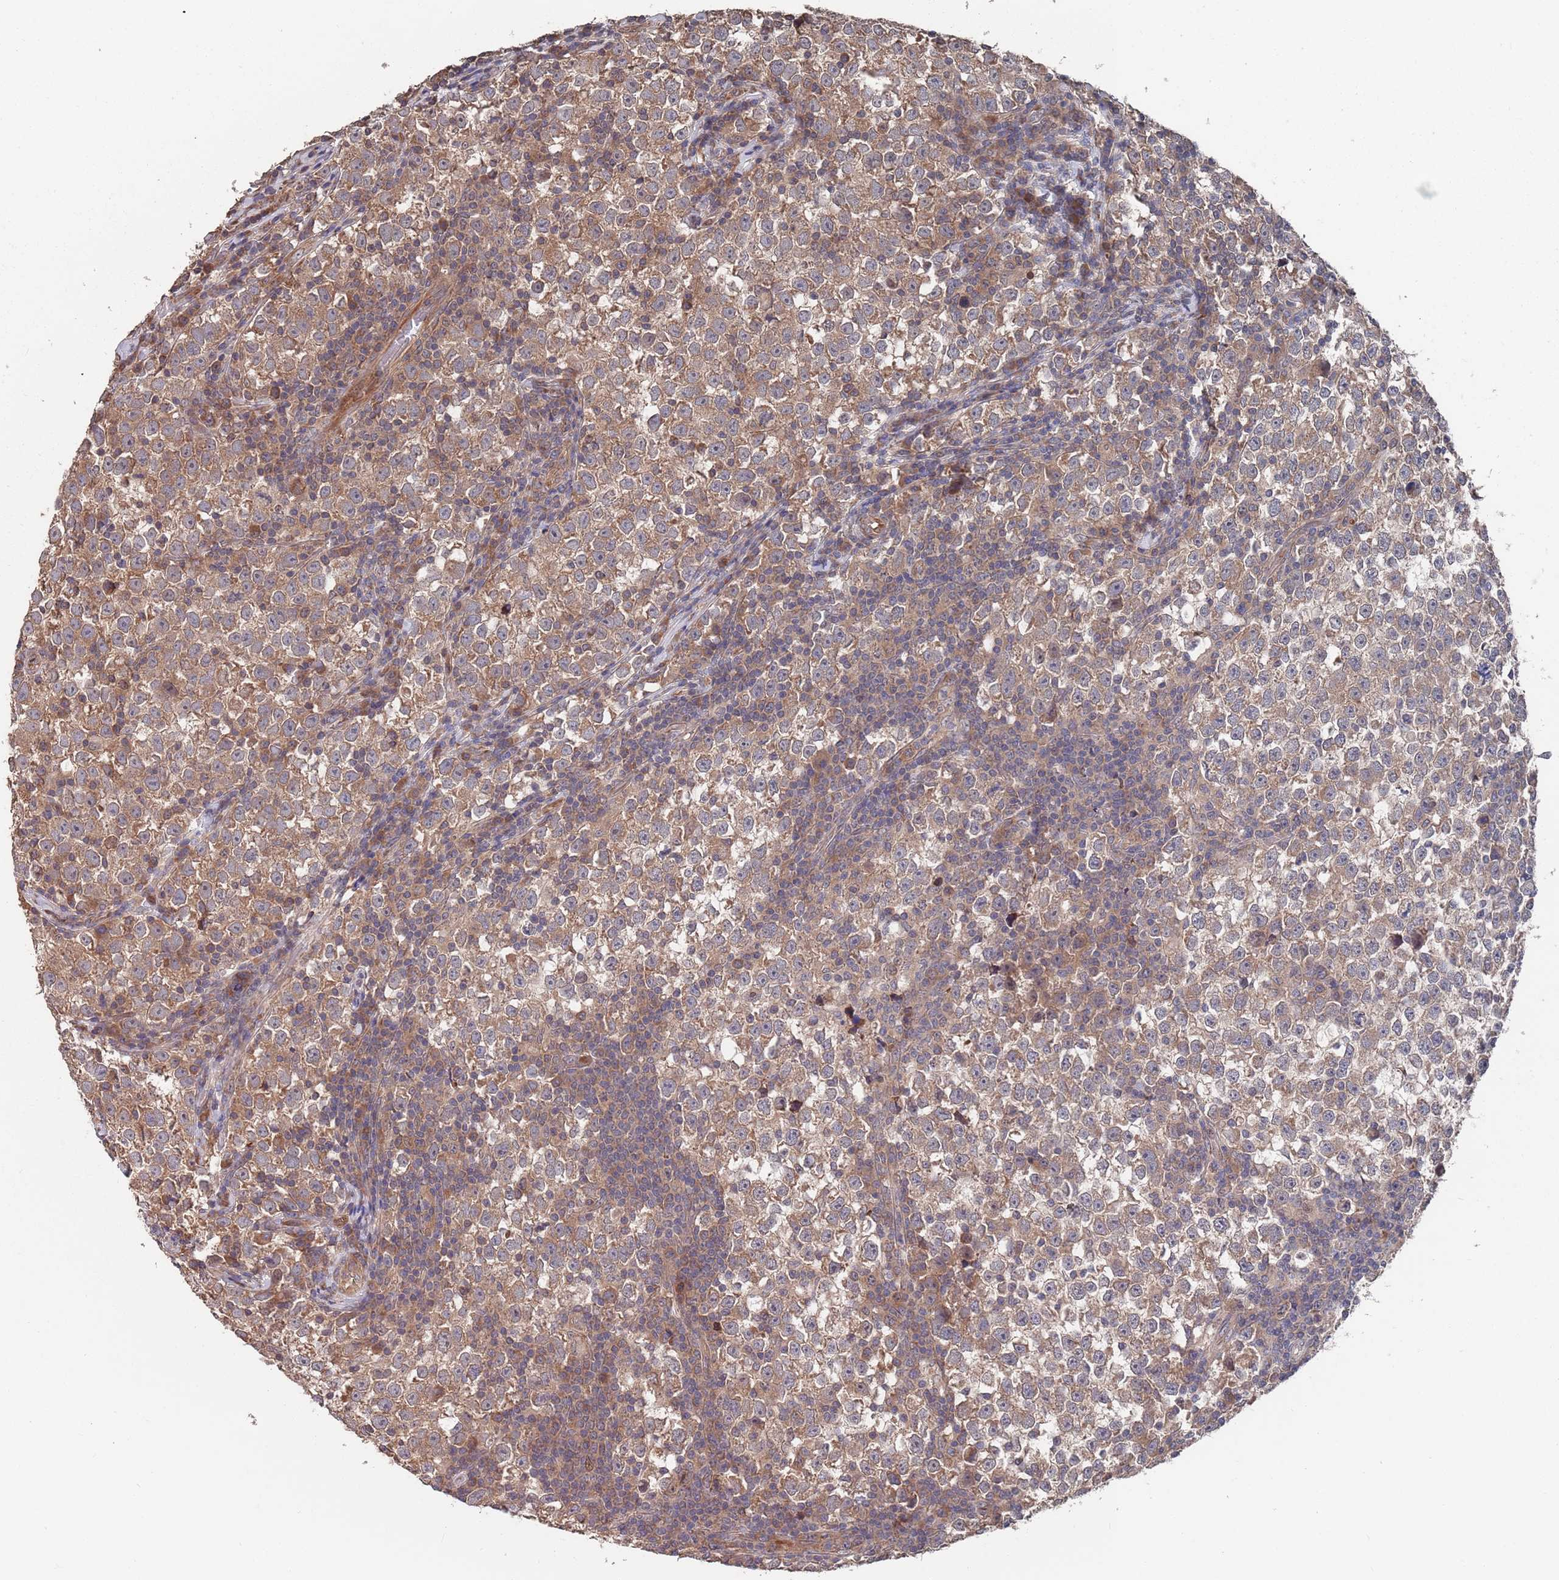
{"staining": {"intensity": "moderate", "quantity": ">75%", "location": "cytoplasmic/membranous"}, "tissue": "testis cancer", "cell_type": "Tumor cells", "image_type": "cancer", "snomed": [{"axis": "morphology", "description": "Normal tissue, NOS"}, {"axis": "morphology", "description": "Seminoma, NOS"}, {"axis": "topography", "description": "Testis"}], "caption": "This is an image of immunohistochemistry staining of testis seminoma, which shows moderate staining in the cytoplasmic/membranous of tumor cells.", "gene": "UNC45A", "patient": {"sex": "male", "age": 43}}